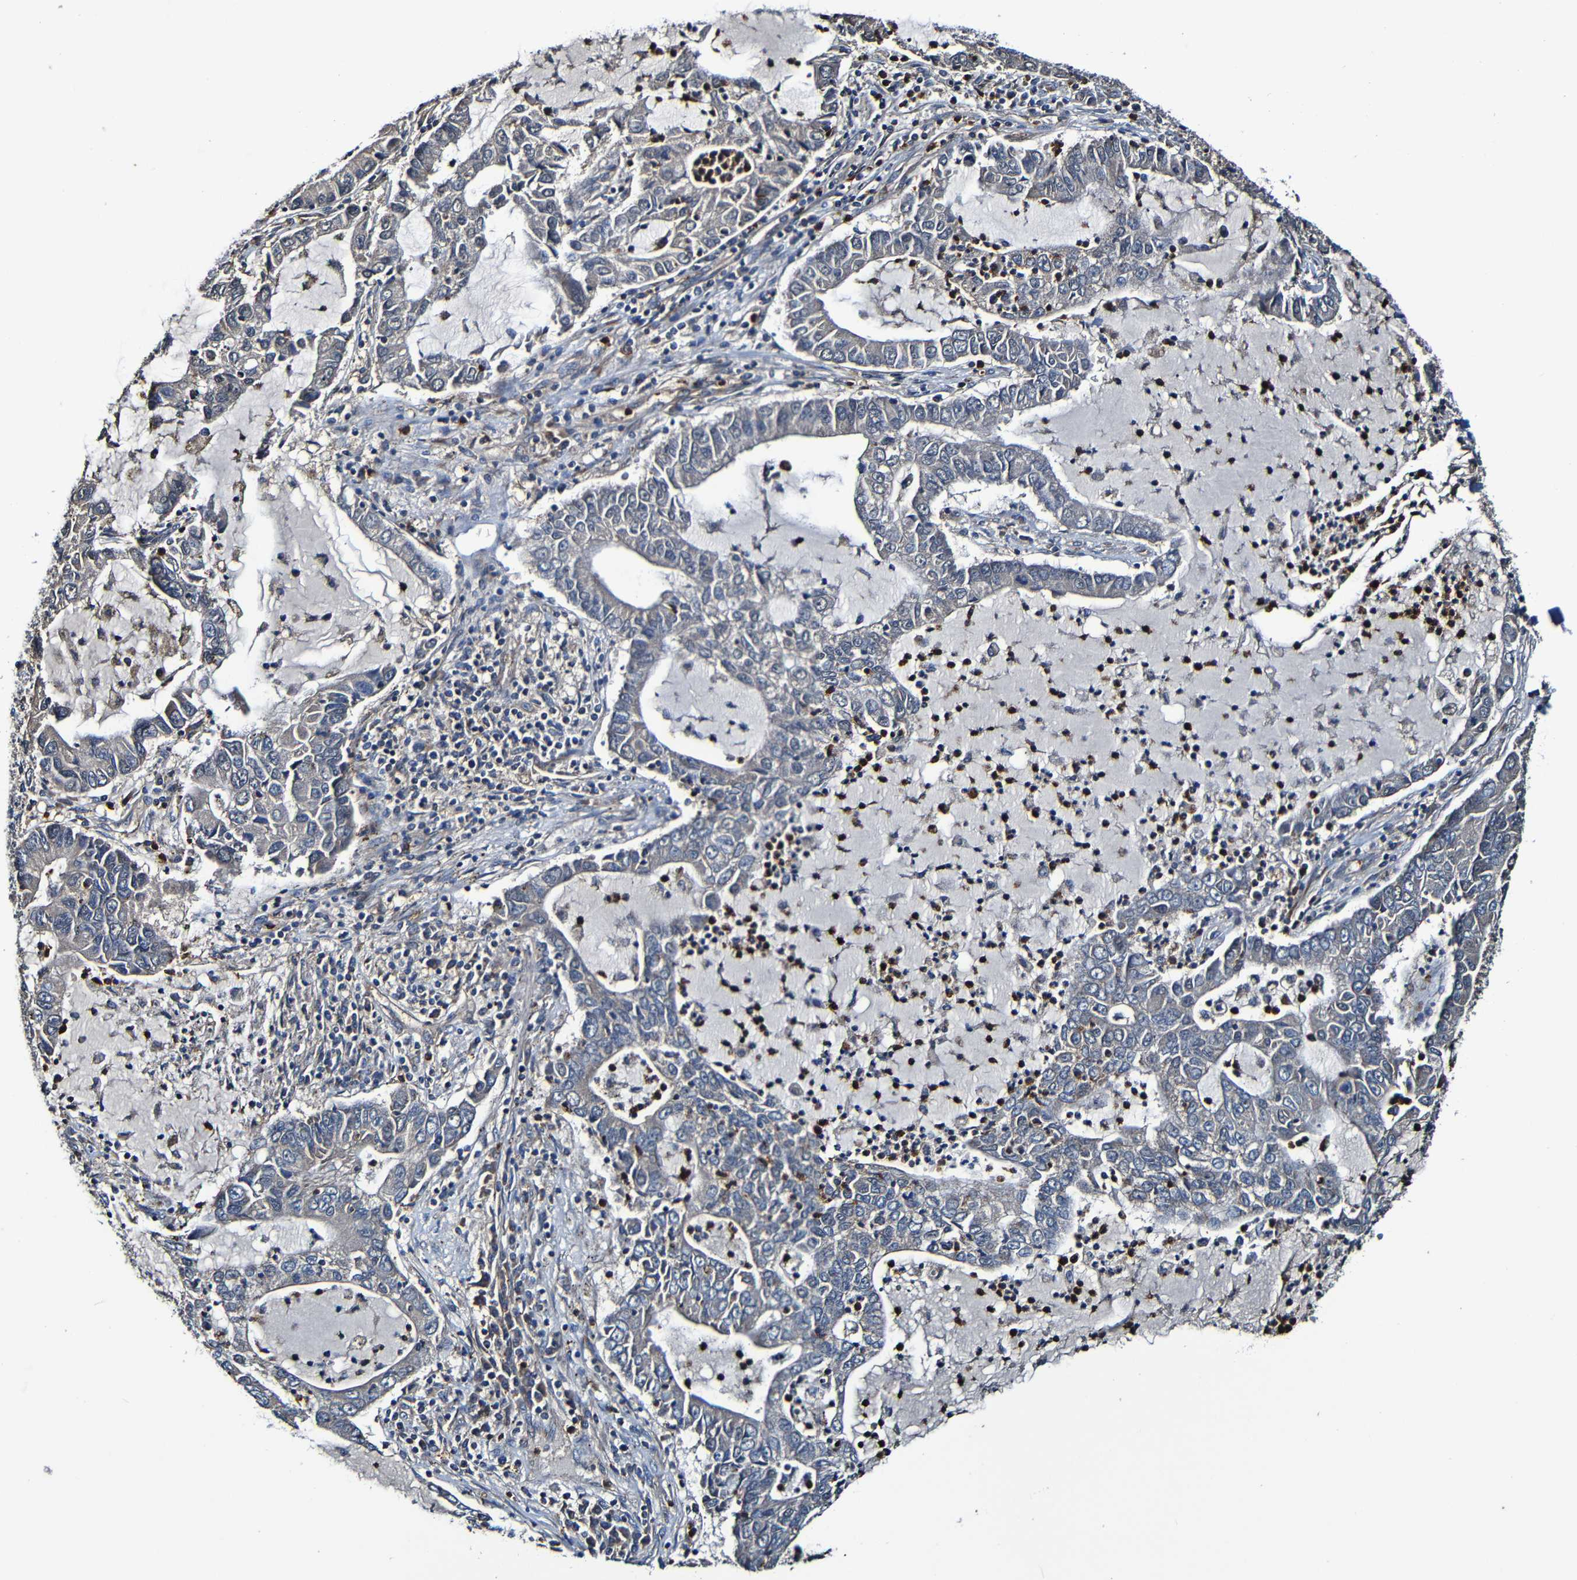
{"staining": {"intensity": "weak", "quantity": ">75%", "location": "cytoplasmic/membranous"}, "tissue": "lung cancer", "cell_type": "Tumor cells", "image_type": "cancer", "snomed": [{"axis": "morphology", "description": "Adenocarcinoma, NOS"}, {"axis": "topography", "description": "Lung"}], "caption": "IHC of human adenocarcinoma (lung) demonstrates low levels of weak cytoplasmic/membranous positivity in about >75% of tumor cells. Using DAB (brown) and hematoxylin (blue) stains, captured at high magnification using brightfield microscopy.", "gene": "ADAM15", "patient": {"sex": "female", "age": 51}}